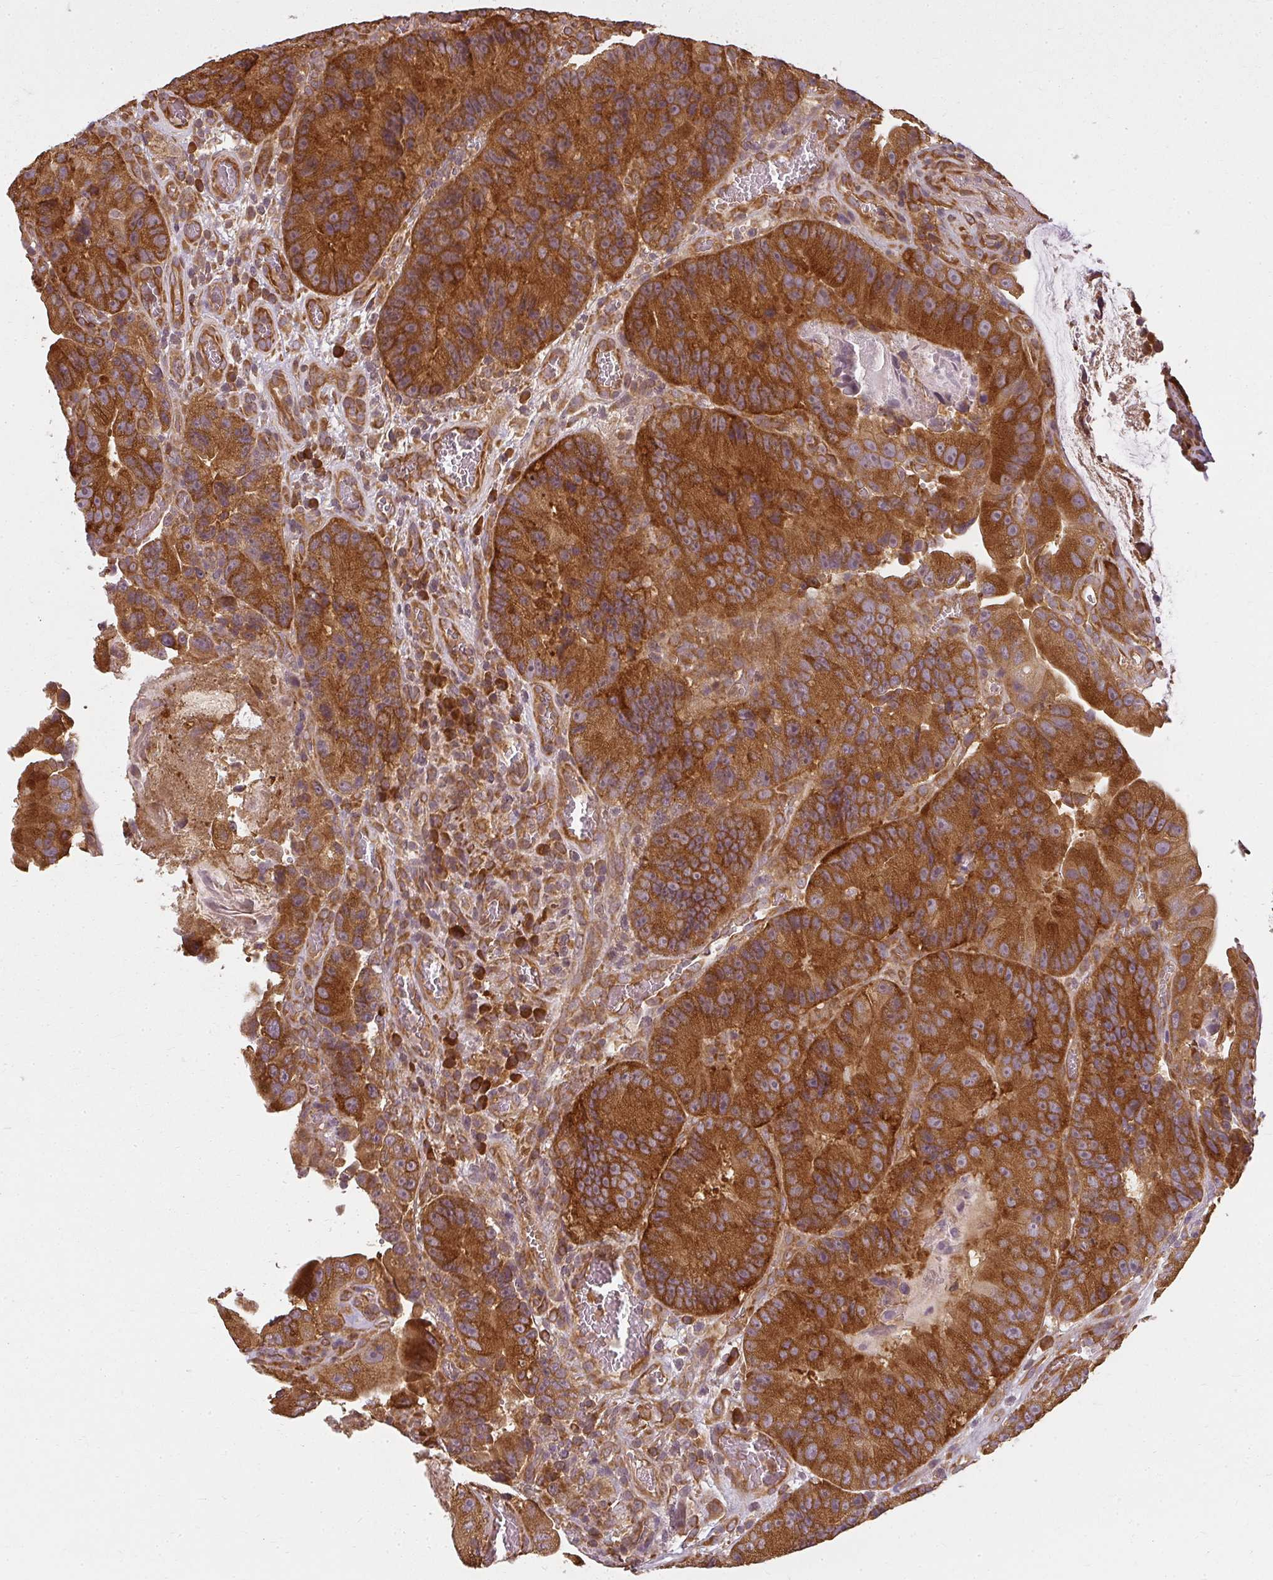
{"staining": {"intensity": "strong", "quantity": ">75%", "location": "cytoplasmic/membranous"}, "tissue": "colorectal cancer", "cell_type": "Tumor cells", "image_type": "cancer", "snomed": [{"axis": "morphology", "description": "Adenocarcinoma, NOS"}, {"axis": "topography", "description": "Colon"}], "caption": "Tumor cells show strong cytoplasmic/membranous positivity in approximately >75% of cells in colorectal cancer.", "gene": "RPL24", "patient": {"sex": "female", "age": 86}}